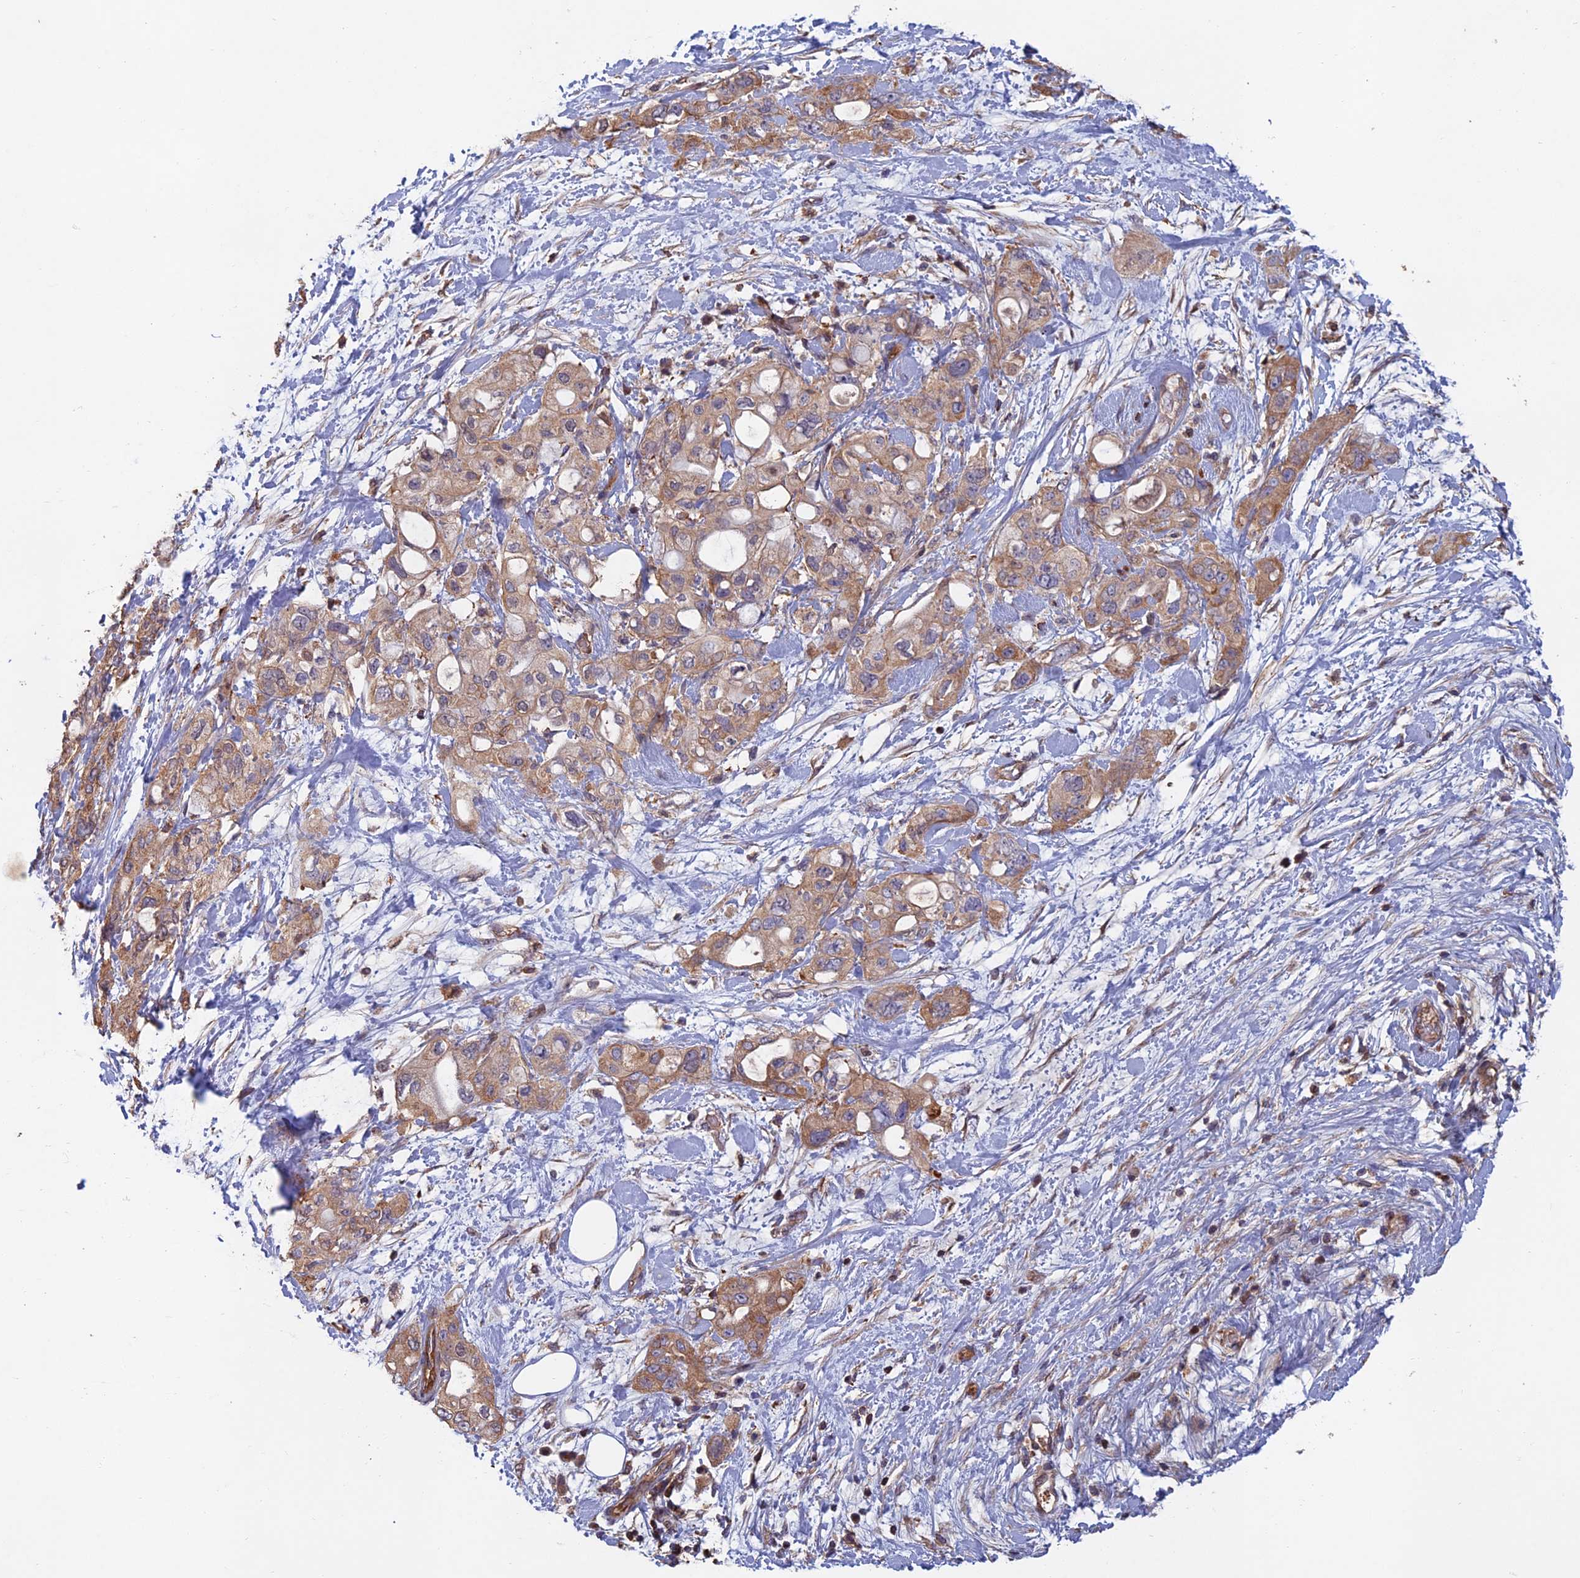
{"staining": {"intensity": "weak", "quantity": ">75%", "location": "cytoplasmic/membranous"}, "tissue": "pancreatic cancer", "cell_type": "Tumor cells", "image_type": "cancer", "snomed": [{"axis": "morphology", "description": "Inflammation, NOS"}, {"axis": "morphology", "description": "Adenocarcinoma, NOS"}, {"axis": "topography", "description": "Pancreas"}], "caption": "A micrograph of human pancreatic cancer (adenocarcinoma) stained for a protein shows weak cytoplasmic/membranous brown staining in tumor cells. (DAB (3,3'-diaminobenzidine) IHC with brightfield microscopy, high magnification).", "gene": "C15orf62", "patient": {"sex": "female", "age": 56}}